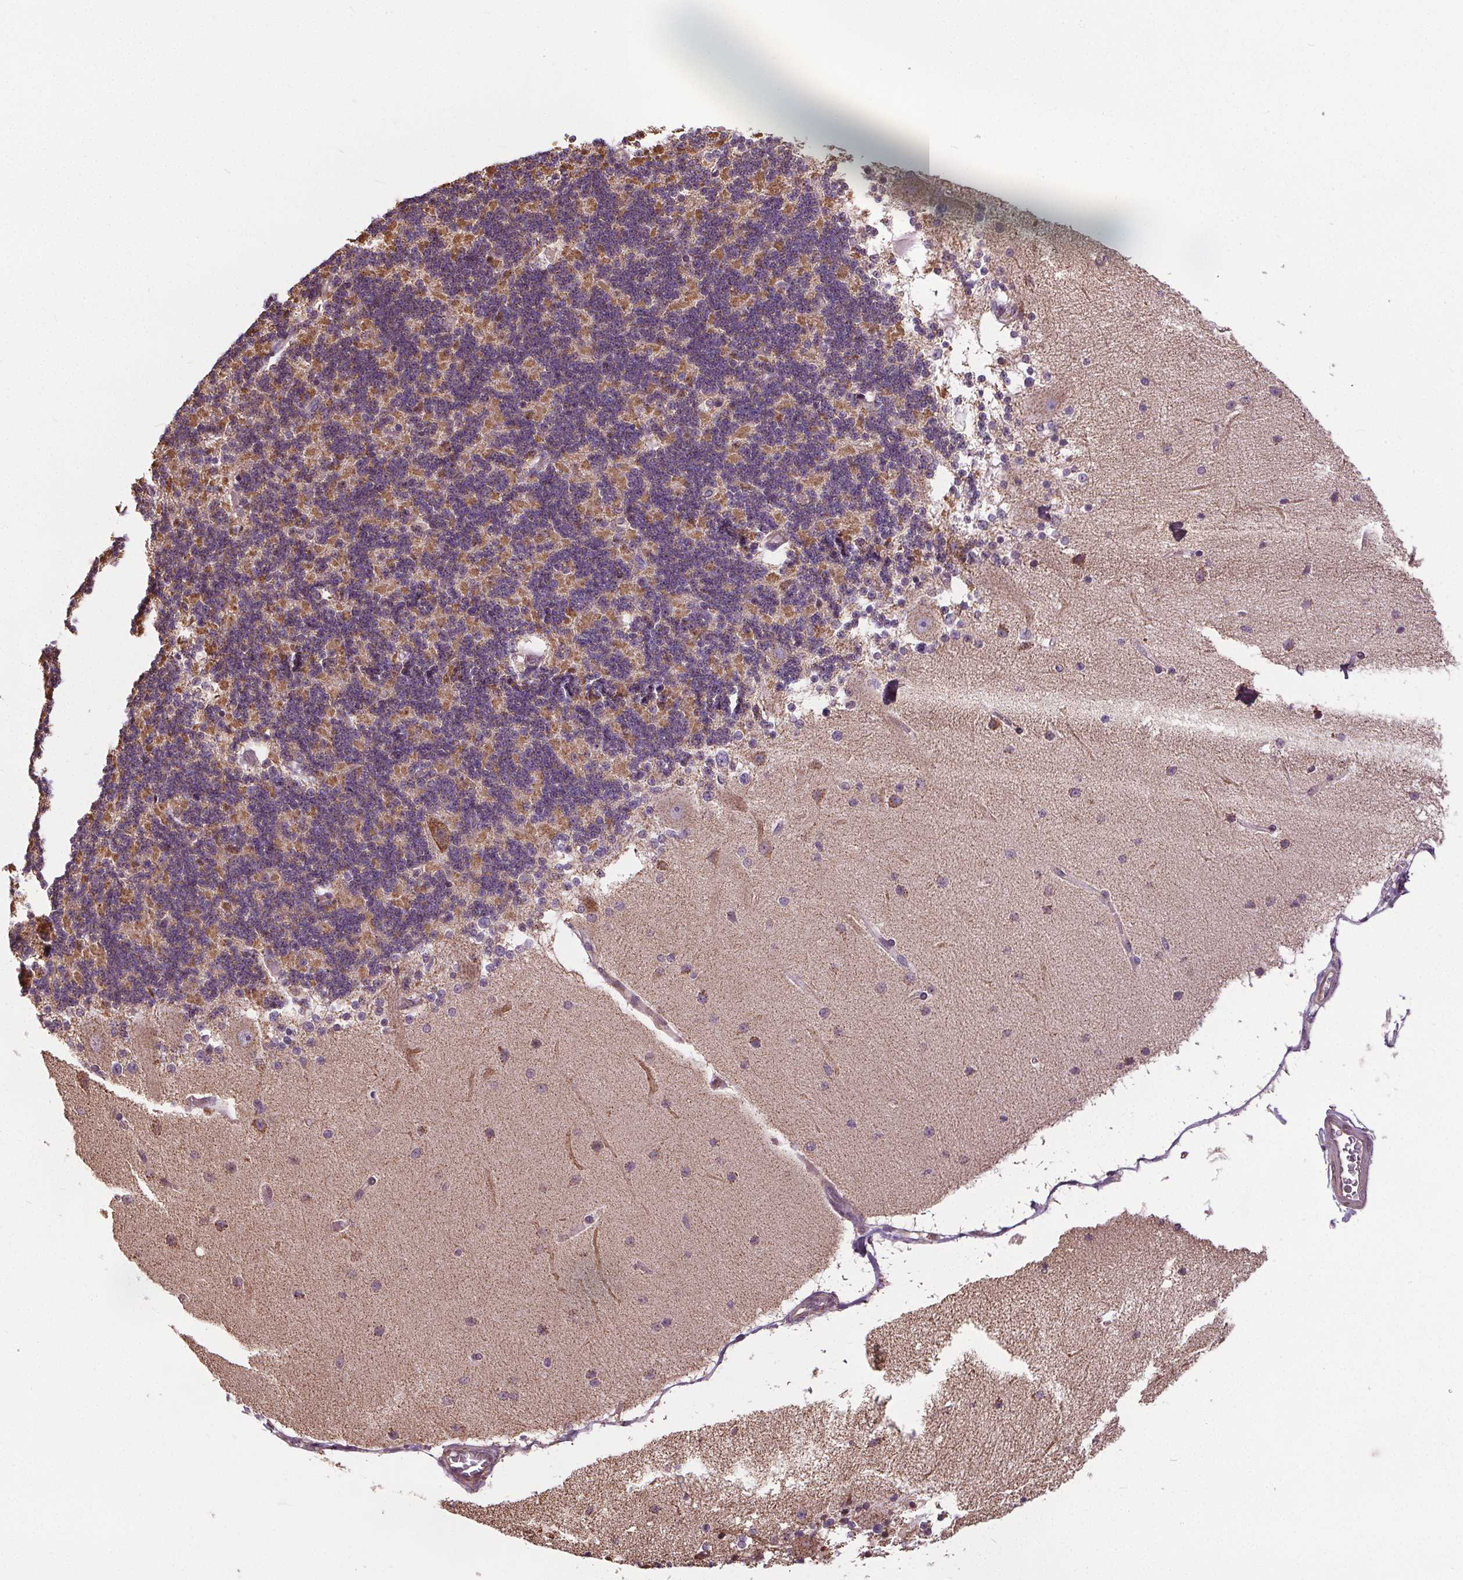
{"staining": {"intensity": "moderate", "quantity": "25%-75%", "location": "cytoplasmic/membranous"}, "tissue": "cerebellum", "cell_type": "Cells in granular layer", "image_type": "normal", "snomed": [{"axis": "morphology", "description": "Normal tissue, NOS"}, {"axis": "topography", "description": "Cerebellum"}], "caption": "IHC image of normal human cerebellum stained for a protein (brown), which displays medium levels of moderate cytoplasmic/membranous positivity in about 25%-75% of cells in granular layer.", "gene": "ZNF548", "patient": {"sex": "female", "age": 54}}